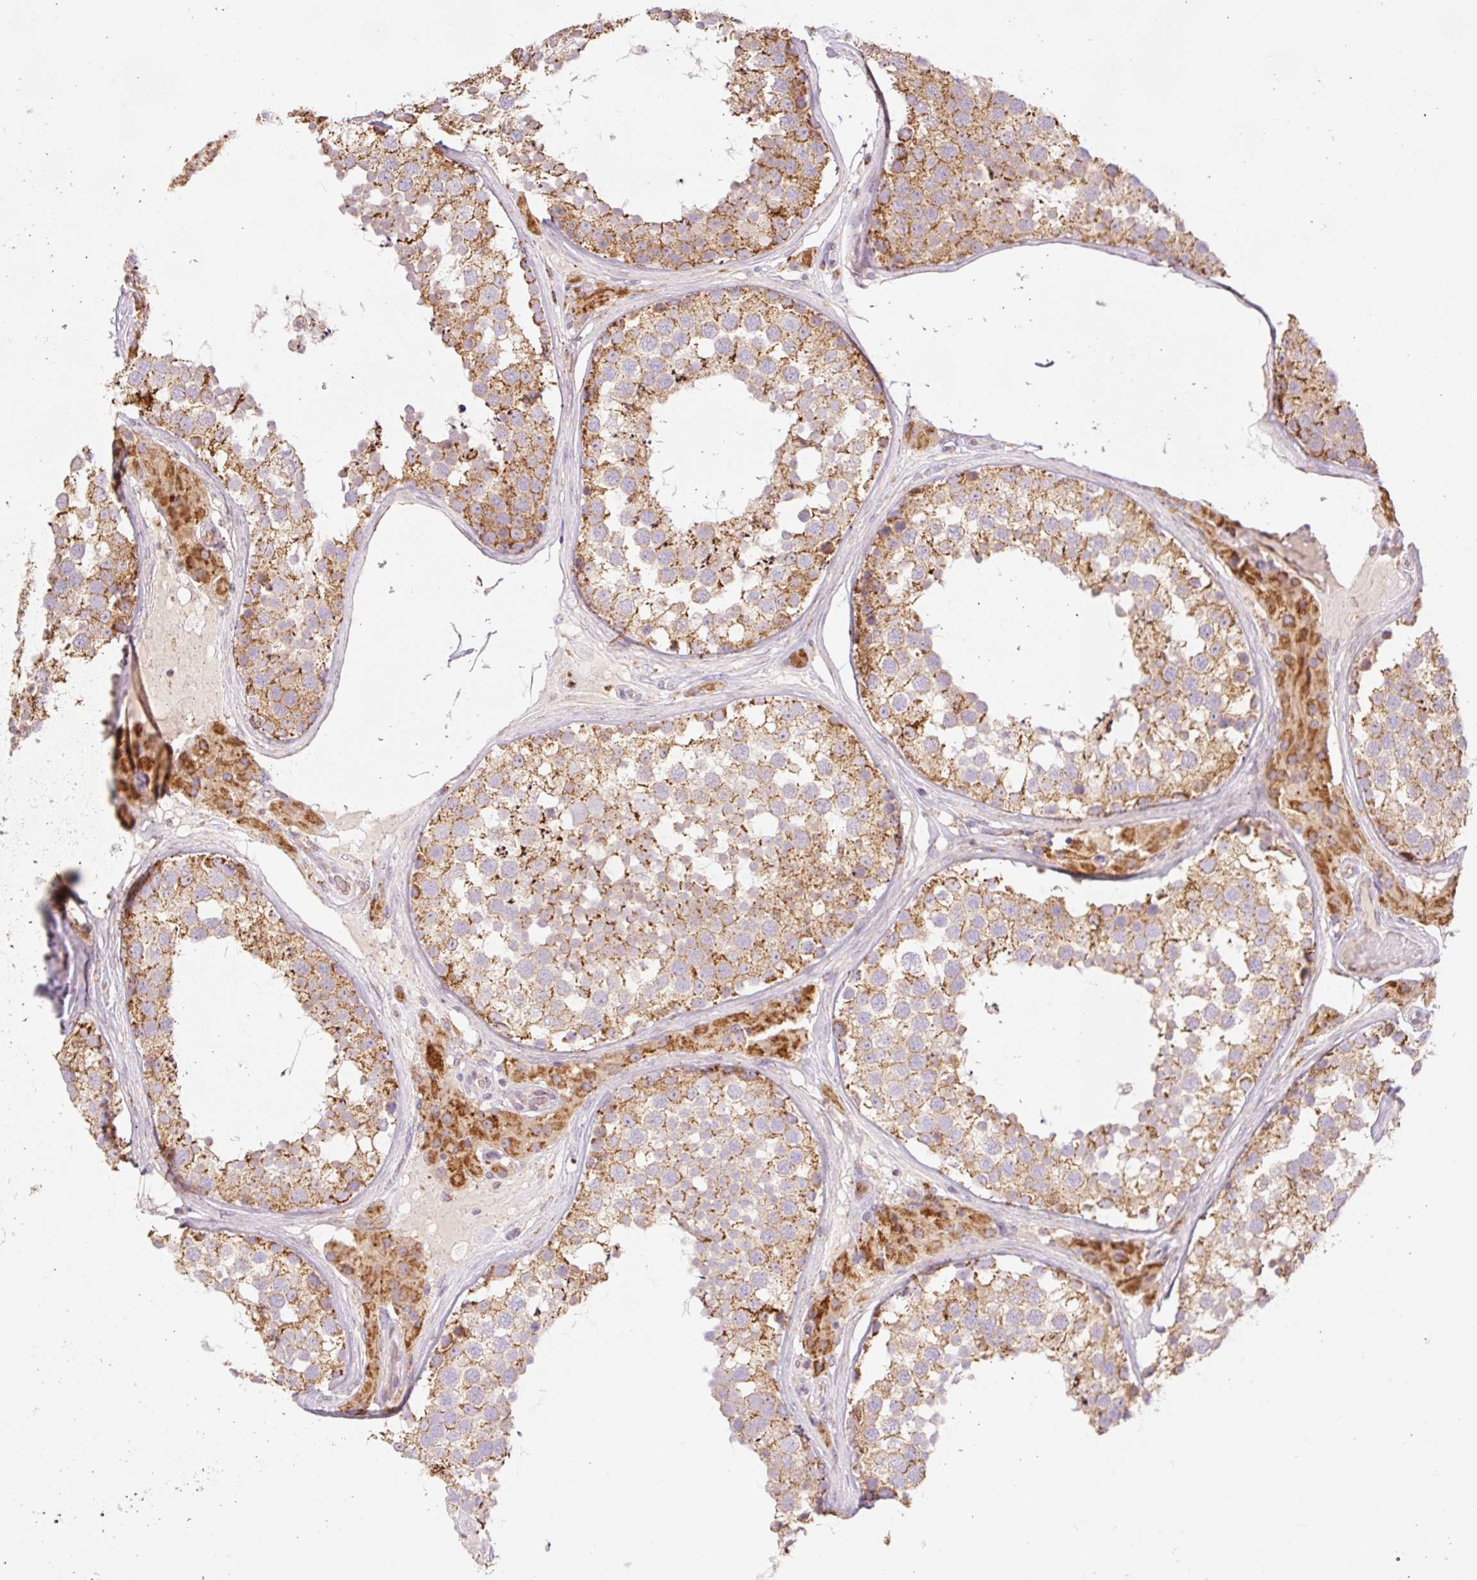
{"staining": {"intensity": "strong", "quantity": "25%-75%", "location": "cytoplasmic/membranous"}, "tissue": "testis", "cell_type": "Cells in seminiferous ducts", "image_type": "normal", "snomed": [{"axis": "morphology", "description": "Normal tissue, NOS"}, {"axis": "topography", "description": "Testis"}], "caption": "An image of human testis stained for a protein displays strong cytoplasmic/membranous brown staining in cells in seminiferous ducts. (DAB = brown stain, brightfield microscopy at high magnification).", "gene": "GOSR2", "patient": {"sex": "male", "age": 46}}